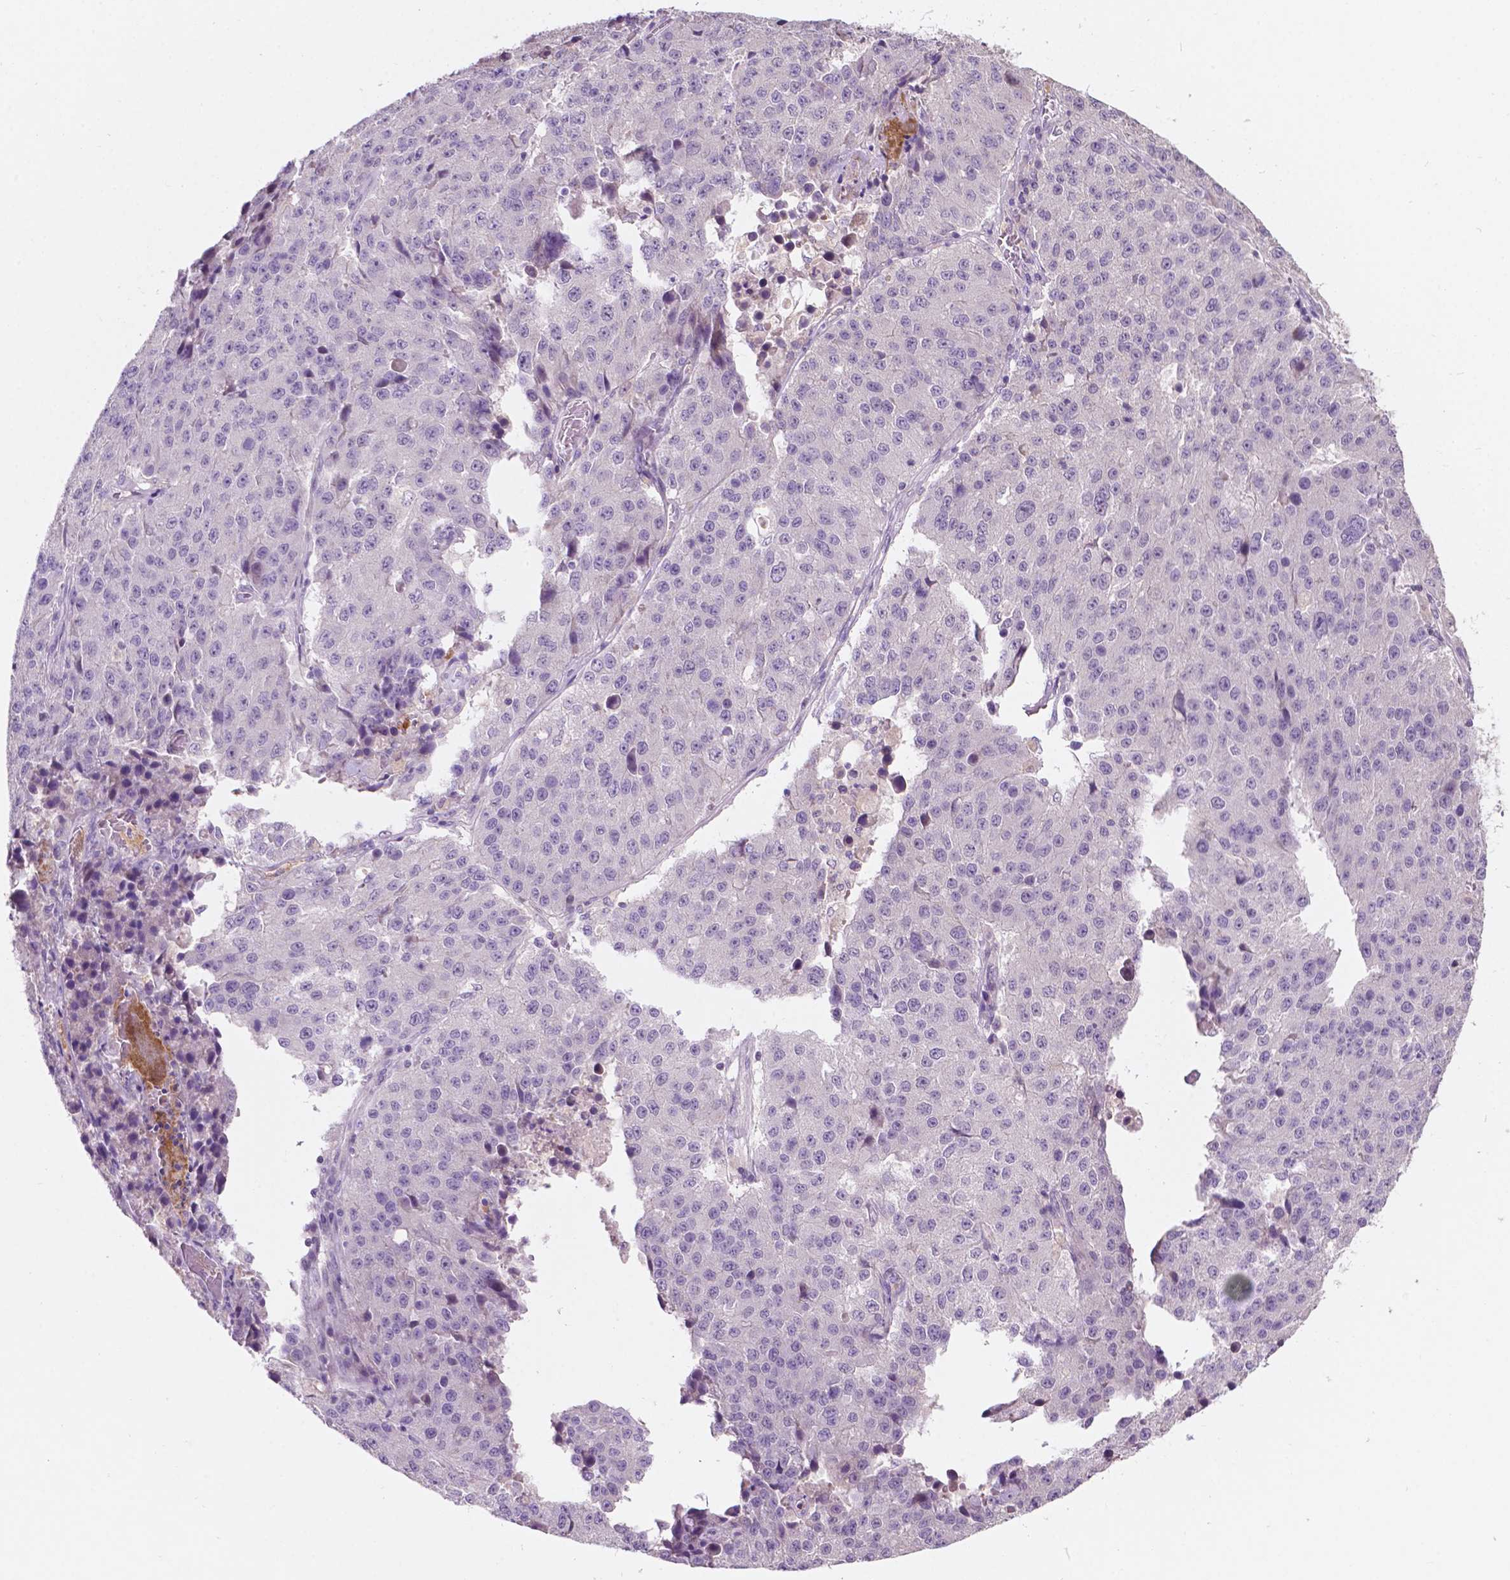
{"staining": {"intensity": "negative", "quantity": "none", "location": "none"}, "tissue": "stomach cancer", "cell_type": "Tumor cells", "image_type": "cancer", "snomed": [{"axis": "morphology", "description": "Adenocarcinoma, NOS"}, {"axis": "topography", "description": "Stomach"}], "caption": "A histopathology image of adenocarcinoma (stomach) stained for a protein exhibits no brown staining in tumor cells.", "gene": "TM6SF2", "patient": {"sex": "male", "age": 71}}